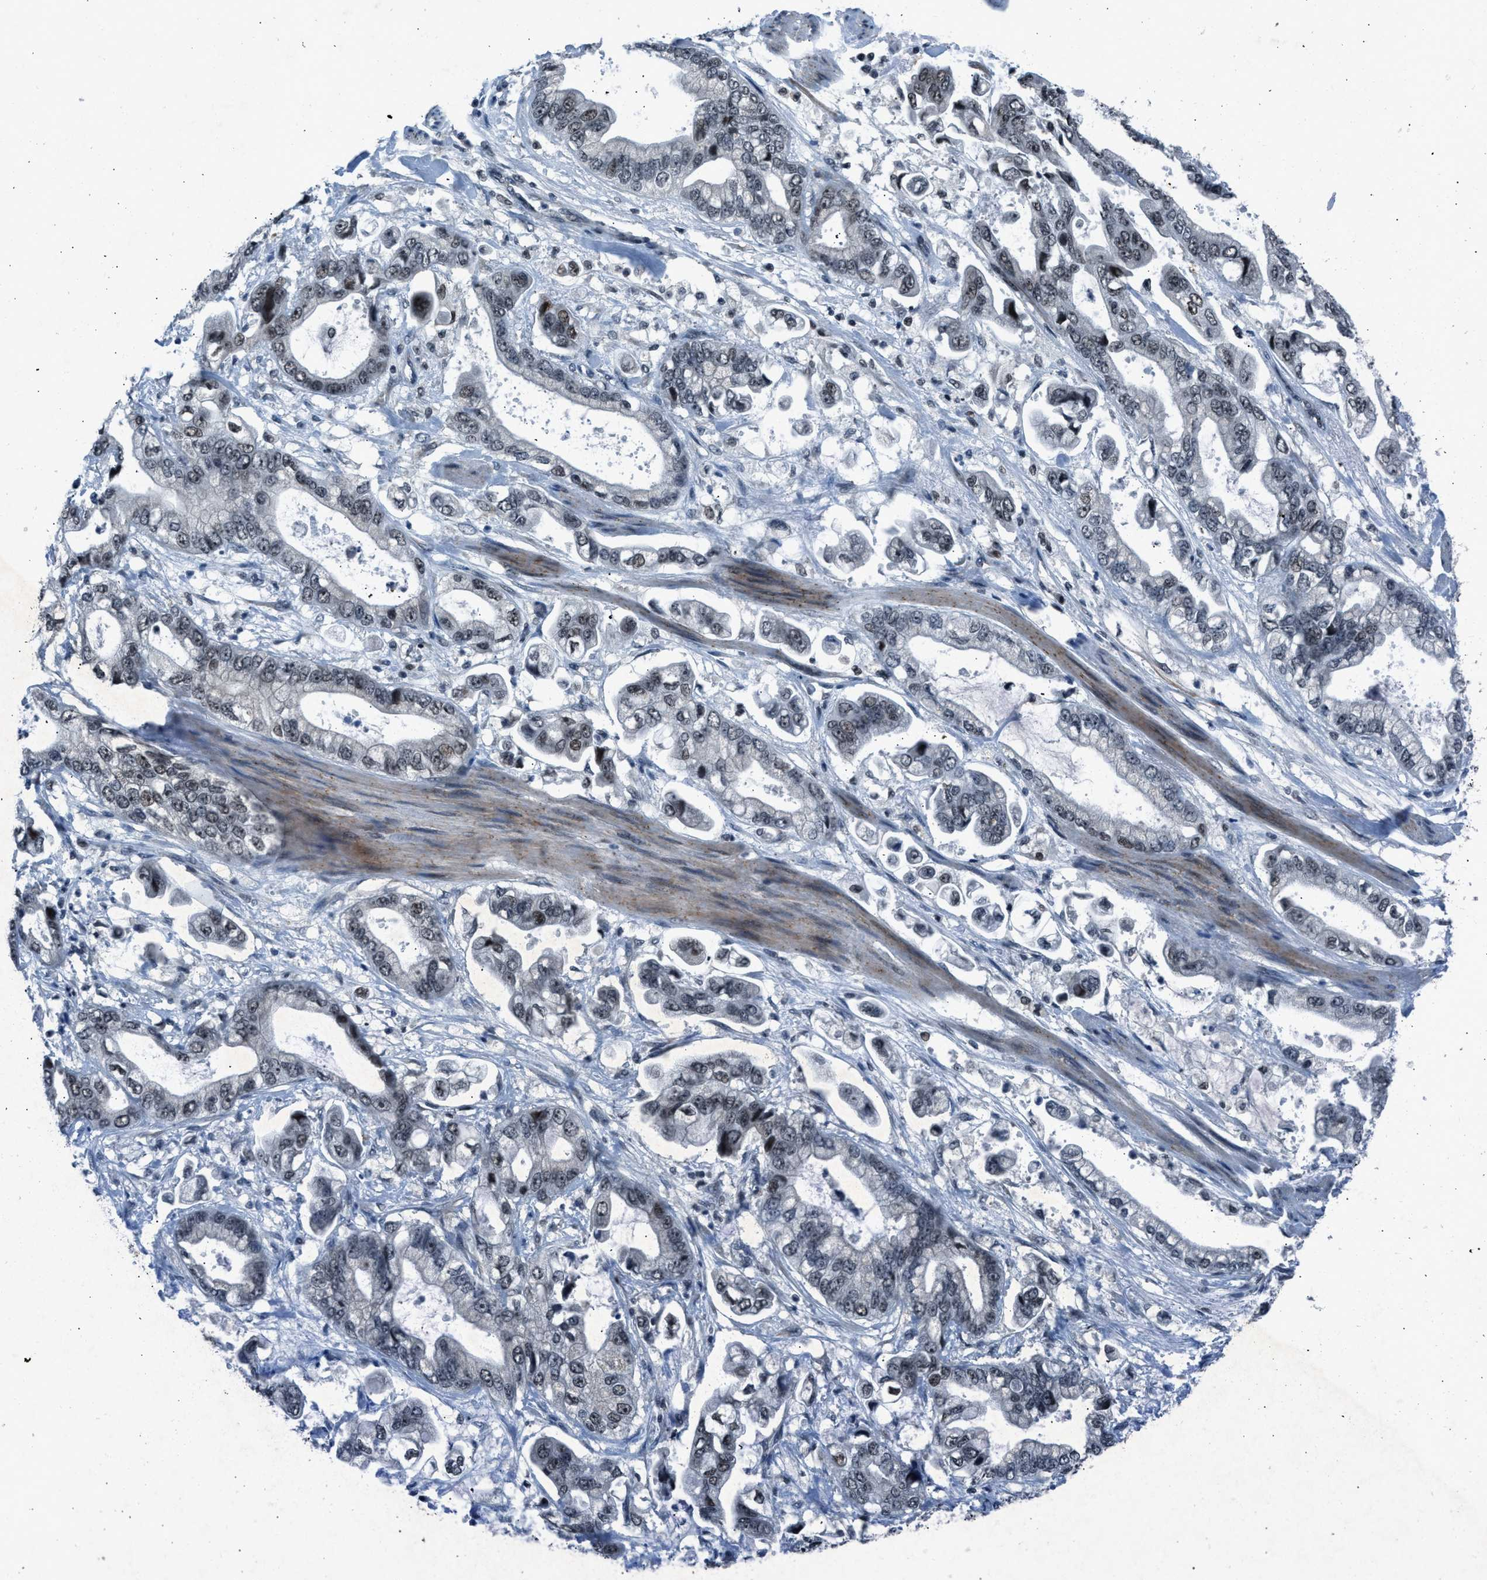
{"staining": {"intensity": "moderate", "quantity": "25%-75%", "location": "nuclear"}, "tissue": "stomach cancer", "cell_type": "Tumor cells", "image_type": "cancer", "snomed": [{"axis": "morphology", "description": "Normal tissue, NOS"}, {"axis": "morphology", "description": "Adenocarcinoma, NOS"}, {"axis": "topography", "description": "Stomach"}], "caption": "Immunohistochemistry (DAB) staining of adenocarcinoma (stomach) shows moderate nuclear protein expression in about 25%-75% of tumor cells.", "gene": "ADCY1", "patient": {"sex": "male", "age": 62}}